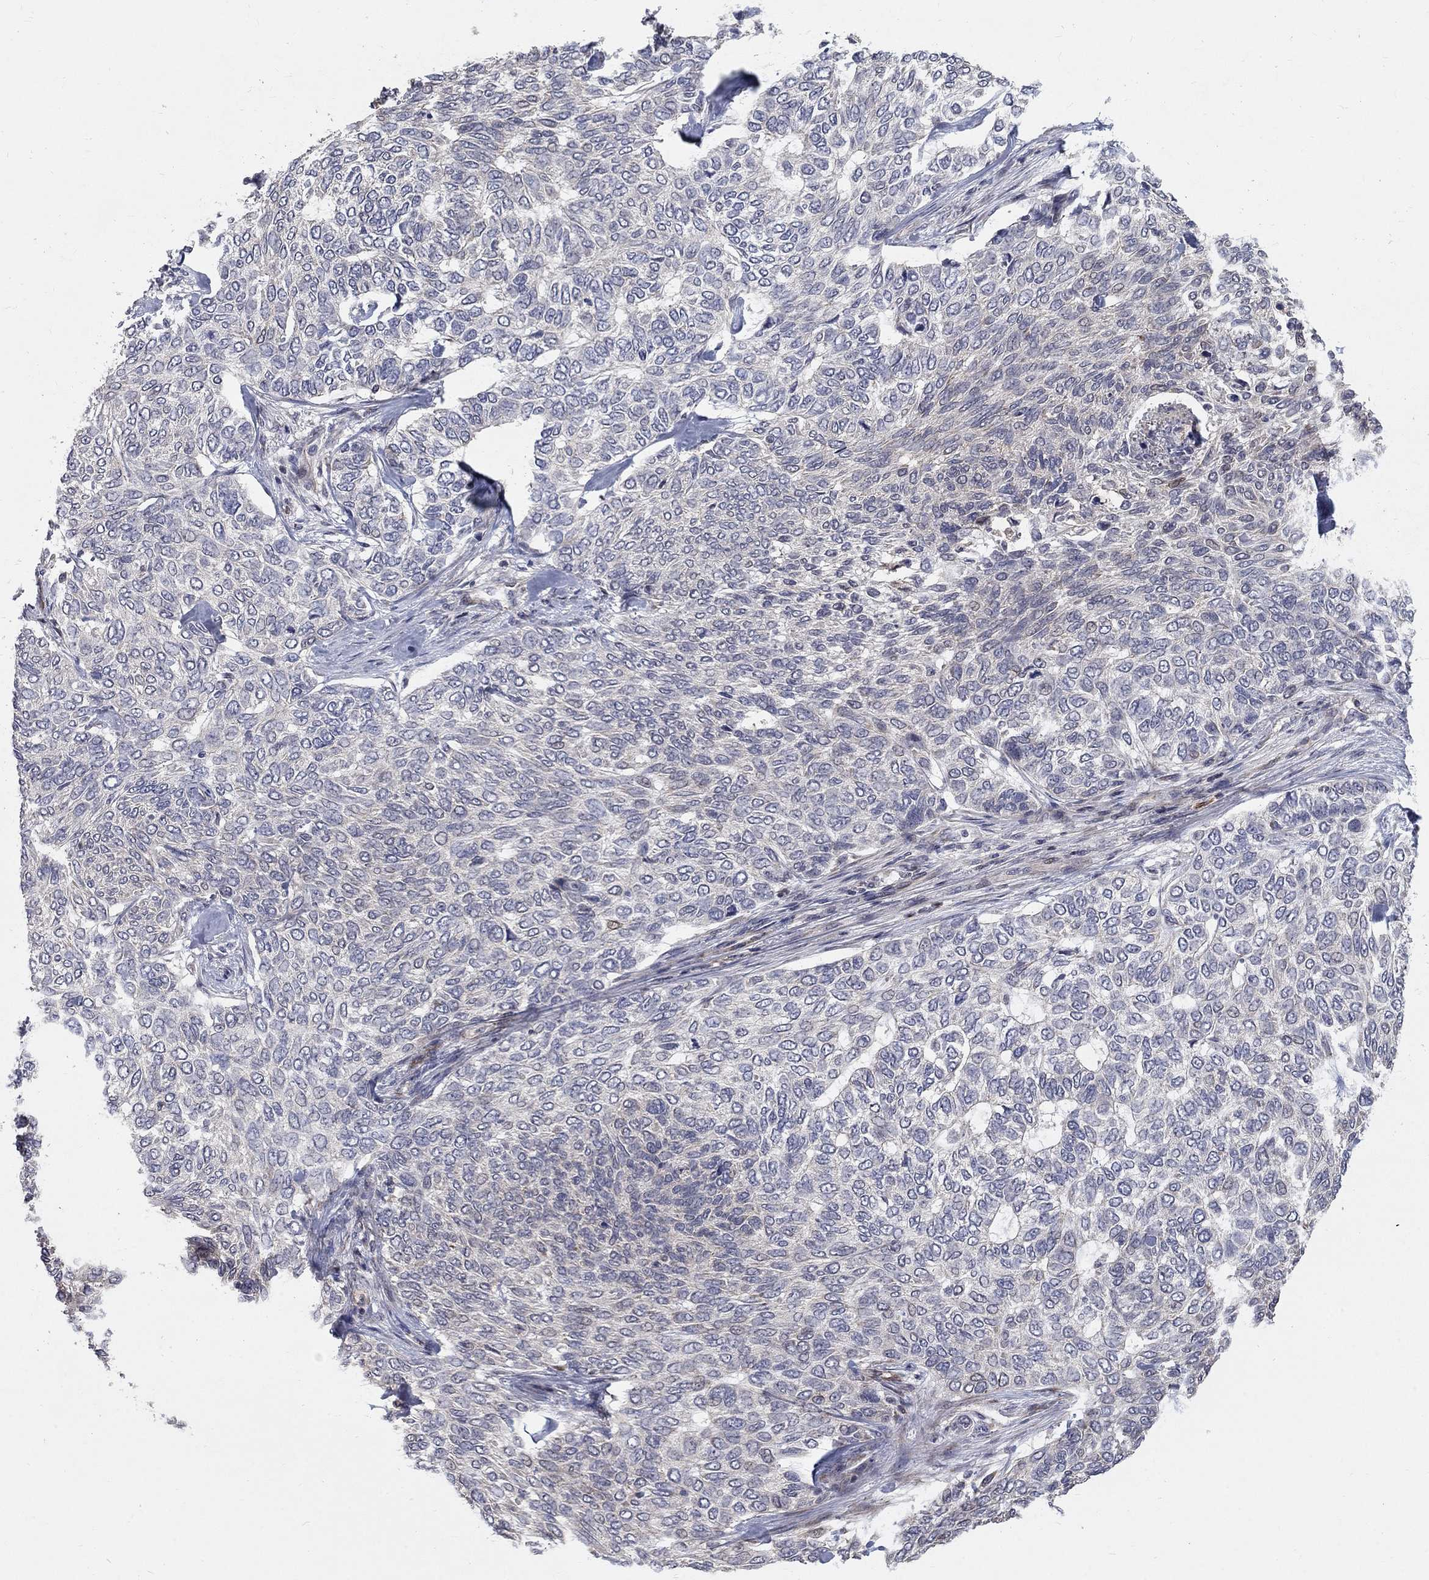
{"staining": {"intensity": "negative", "quantity": "none", "location": "none"}, "tissue": "skin cancer", "cell_type": "Tumor cells", "image_type": "cancer", "snomed": [{"axis": "morphology", "description": "Basal cell carcinoma"}, {"axis": "topography", "description": "Skin"}], "caption": "High power microscopy image of an IHC histopathology image of skin cancer, revealing no significant staining in tumor cells.", "gene": "MSRA", "patient": {"sex": "female", "age": 65}}